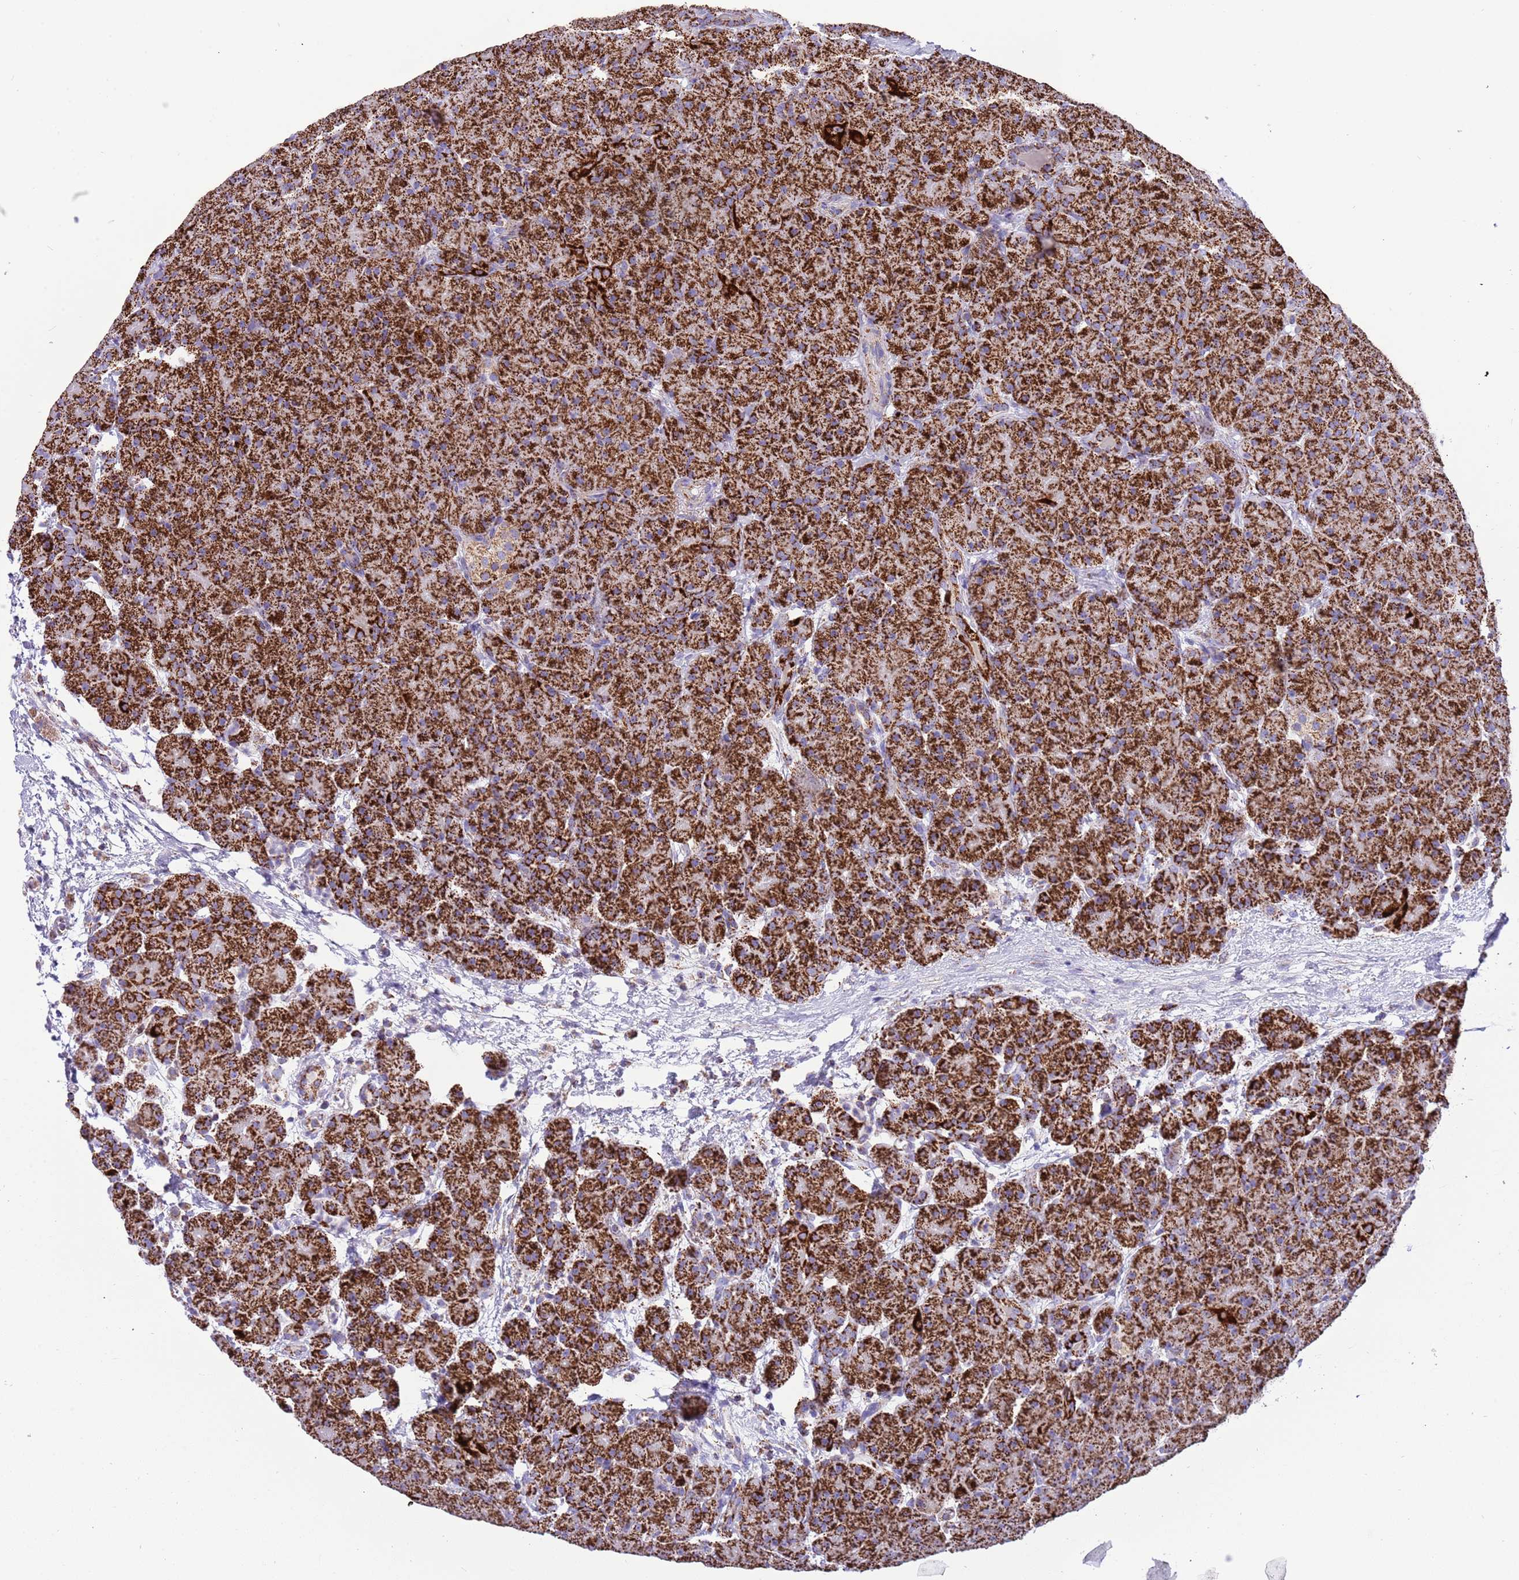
{"staining": {"intensity": "strong", "quantity": ">75%", "location": "cytoplasmic/membranous"}, "tissue": "pancreas", "cell_type": "Exocrine glandular cells", "image_type": "normal", "snomed": [{"axis": "morphology", "description": "Normal tissue, NOS"}, {"axis": "topography", "description": "Pancreas"}], "caption": "The micrograph reveals staining of normal pancreas, revealing strong cytoplasmic/membranous protein staining (brown color) within exocrine glandular cells. The protein is stained brown, and the nuclei are stained in blue (DAB (3,3'-diaminobenzidine) IHC with brightfield microscopy, high magnification).", "gene": "SUCLG2", "patient": {"sex": "male", "age": 66}}